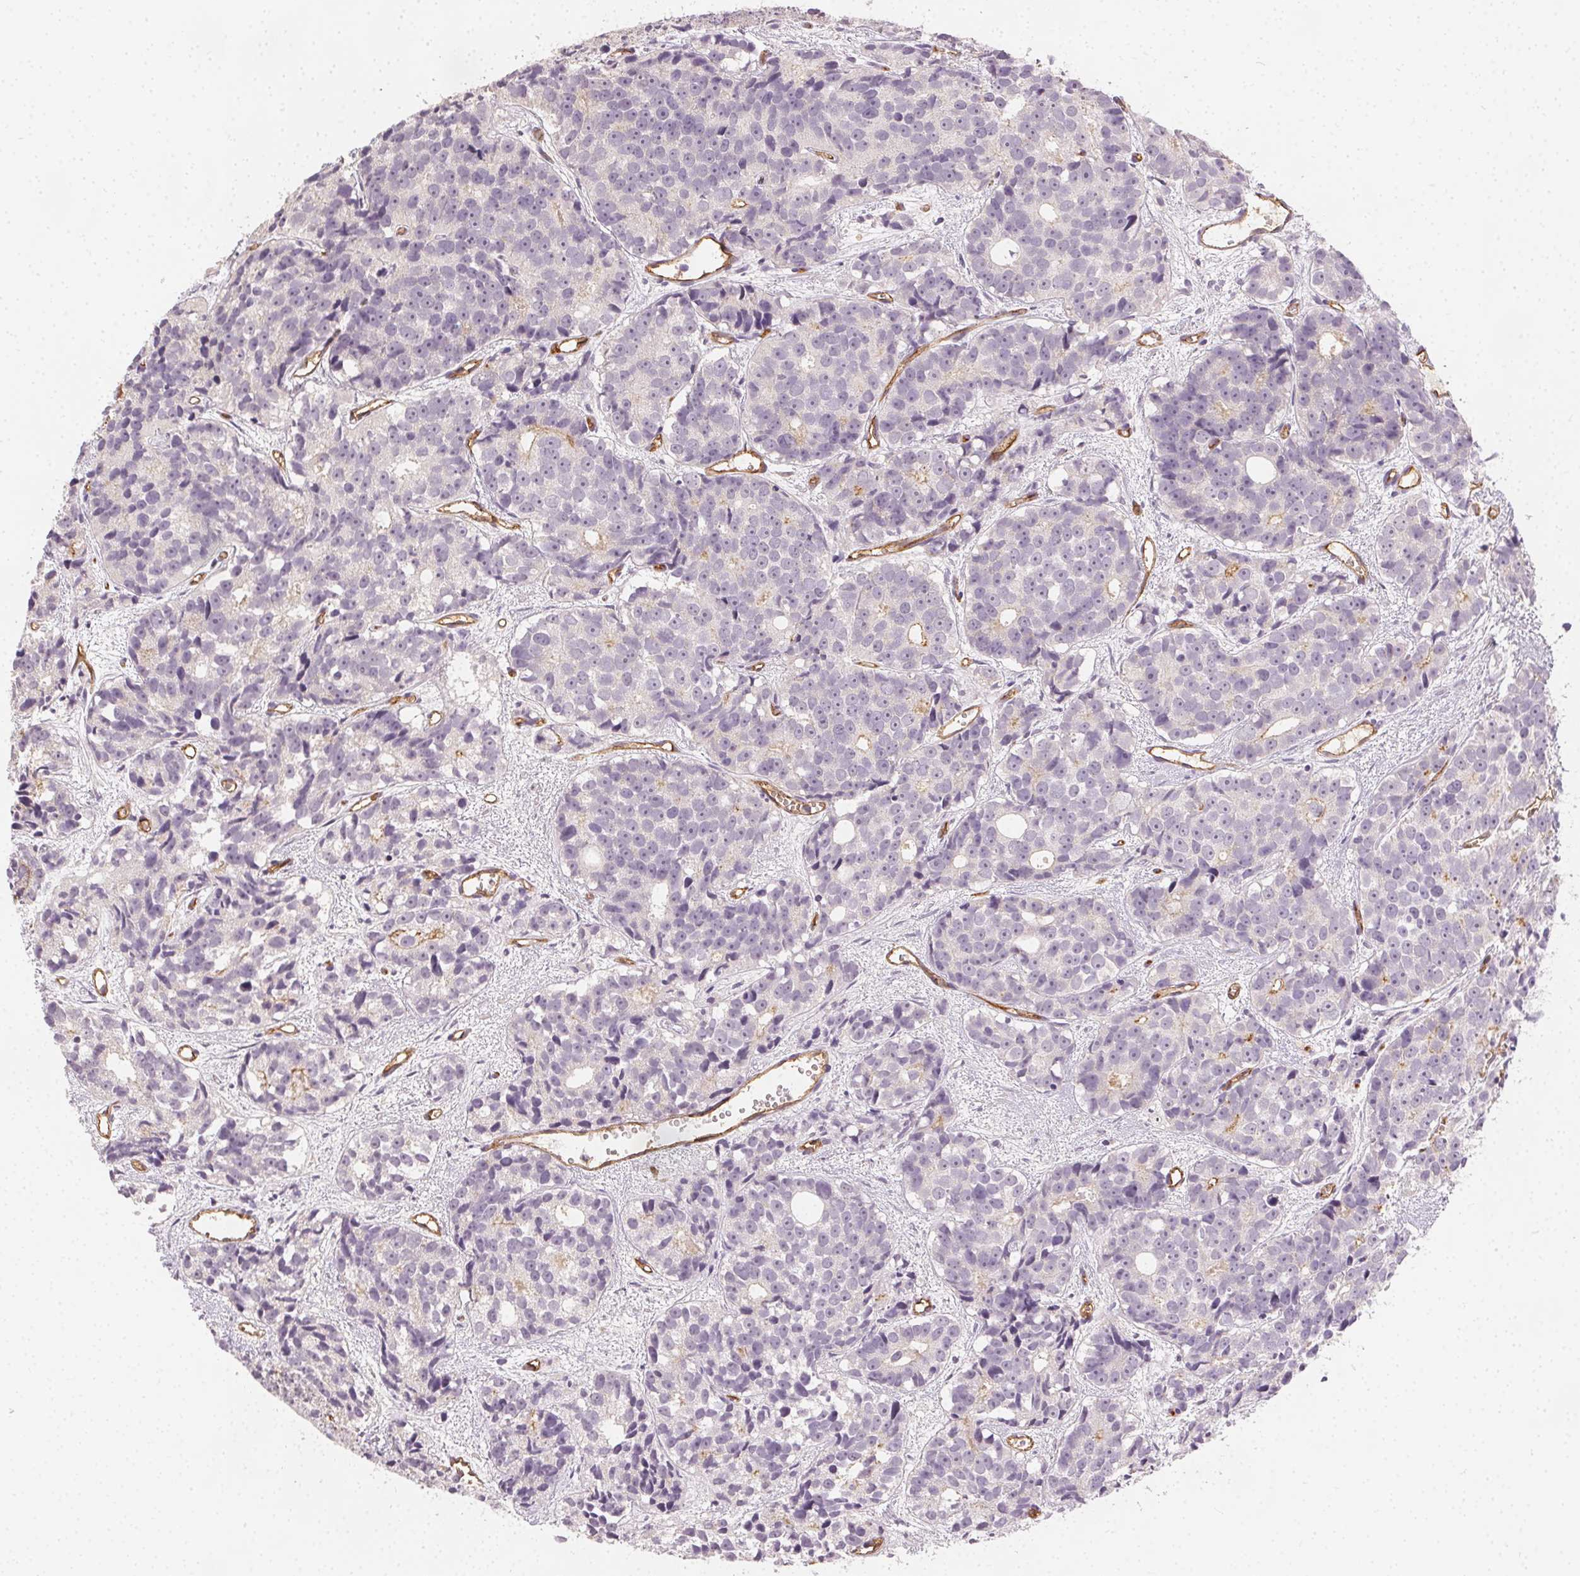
{"staining": {"intensity": "negative", "quantity": "none", "location": "none"}, "tissue": "prostate cancer", "cell_type": "Tumor cells", "image_type": "cancer", "snomed": [{"axis": "morphology", "description": "Adenocarcinoma, High grade"}, {"axis": "topography", "description": "Prostate"}], "caption": "This is a image of IHC staining of prostate high-grade adenocarcinoma, which shows no expression in tumor cells. The staining is performed using DAB (3,3'-diaminobenzidine) brown chromogen with nuclei counter-stained in using hematoxylin.", "gene": "PODXL", "patient": {"sex": "male", "age": 77}}